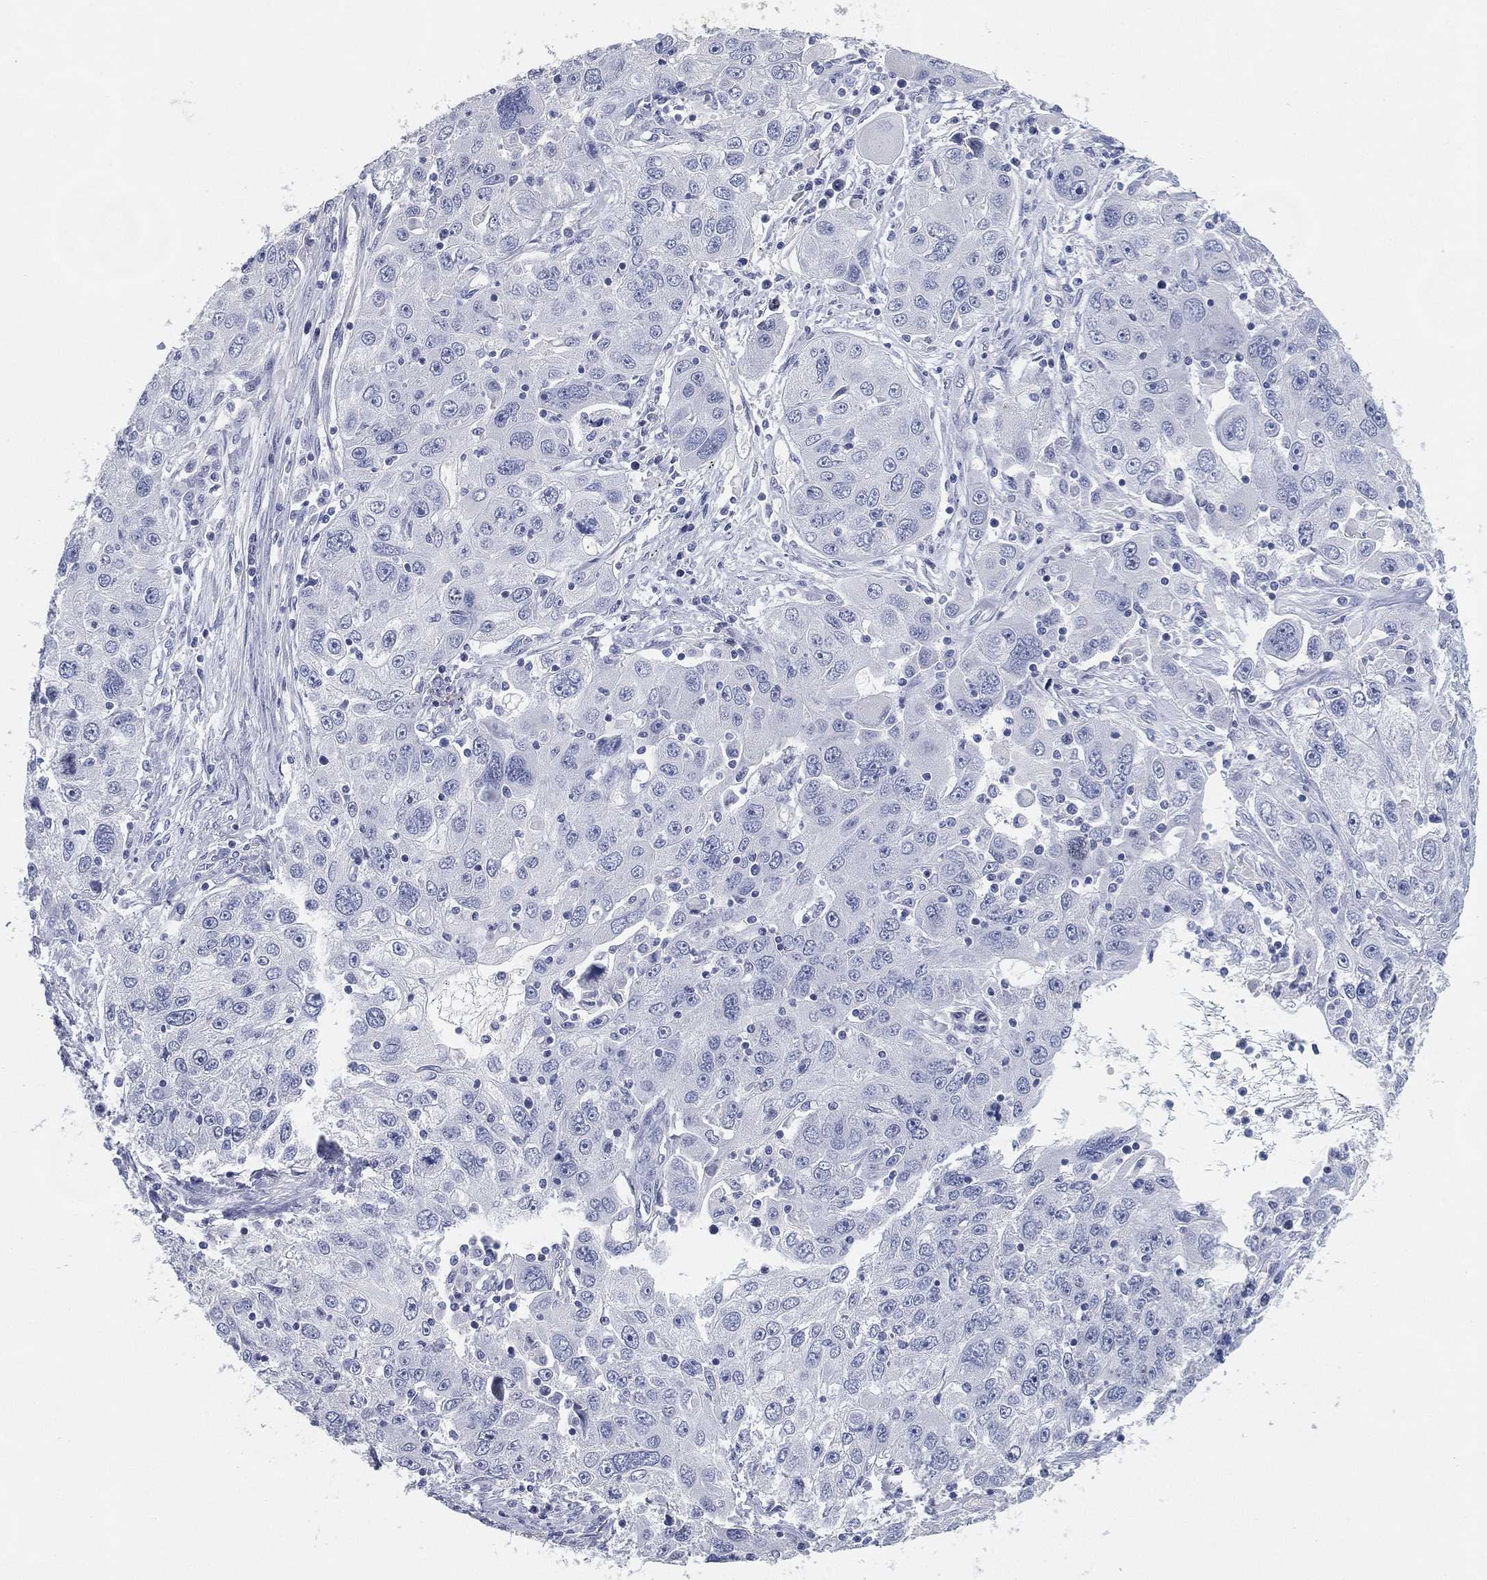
{"staining": {"intensity": "negative", "quantity": "none", "location": "none"}, "tissue": "stomach cancer", "cell_type": "Tumor cells", "image_type": "cancer", "snomed": [{"axis": "morphology", "description": "Adenocarcinoma, NOS"}, {"axis": "topography", "description": "Stomach"}], "caption": "A photomicrograph of human adenocarcinoma (stomach) is negative for staining in tumor cells.", "gene": "FAM187B", "patient": {"sex": "male", "age": 56}}